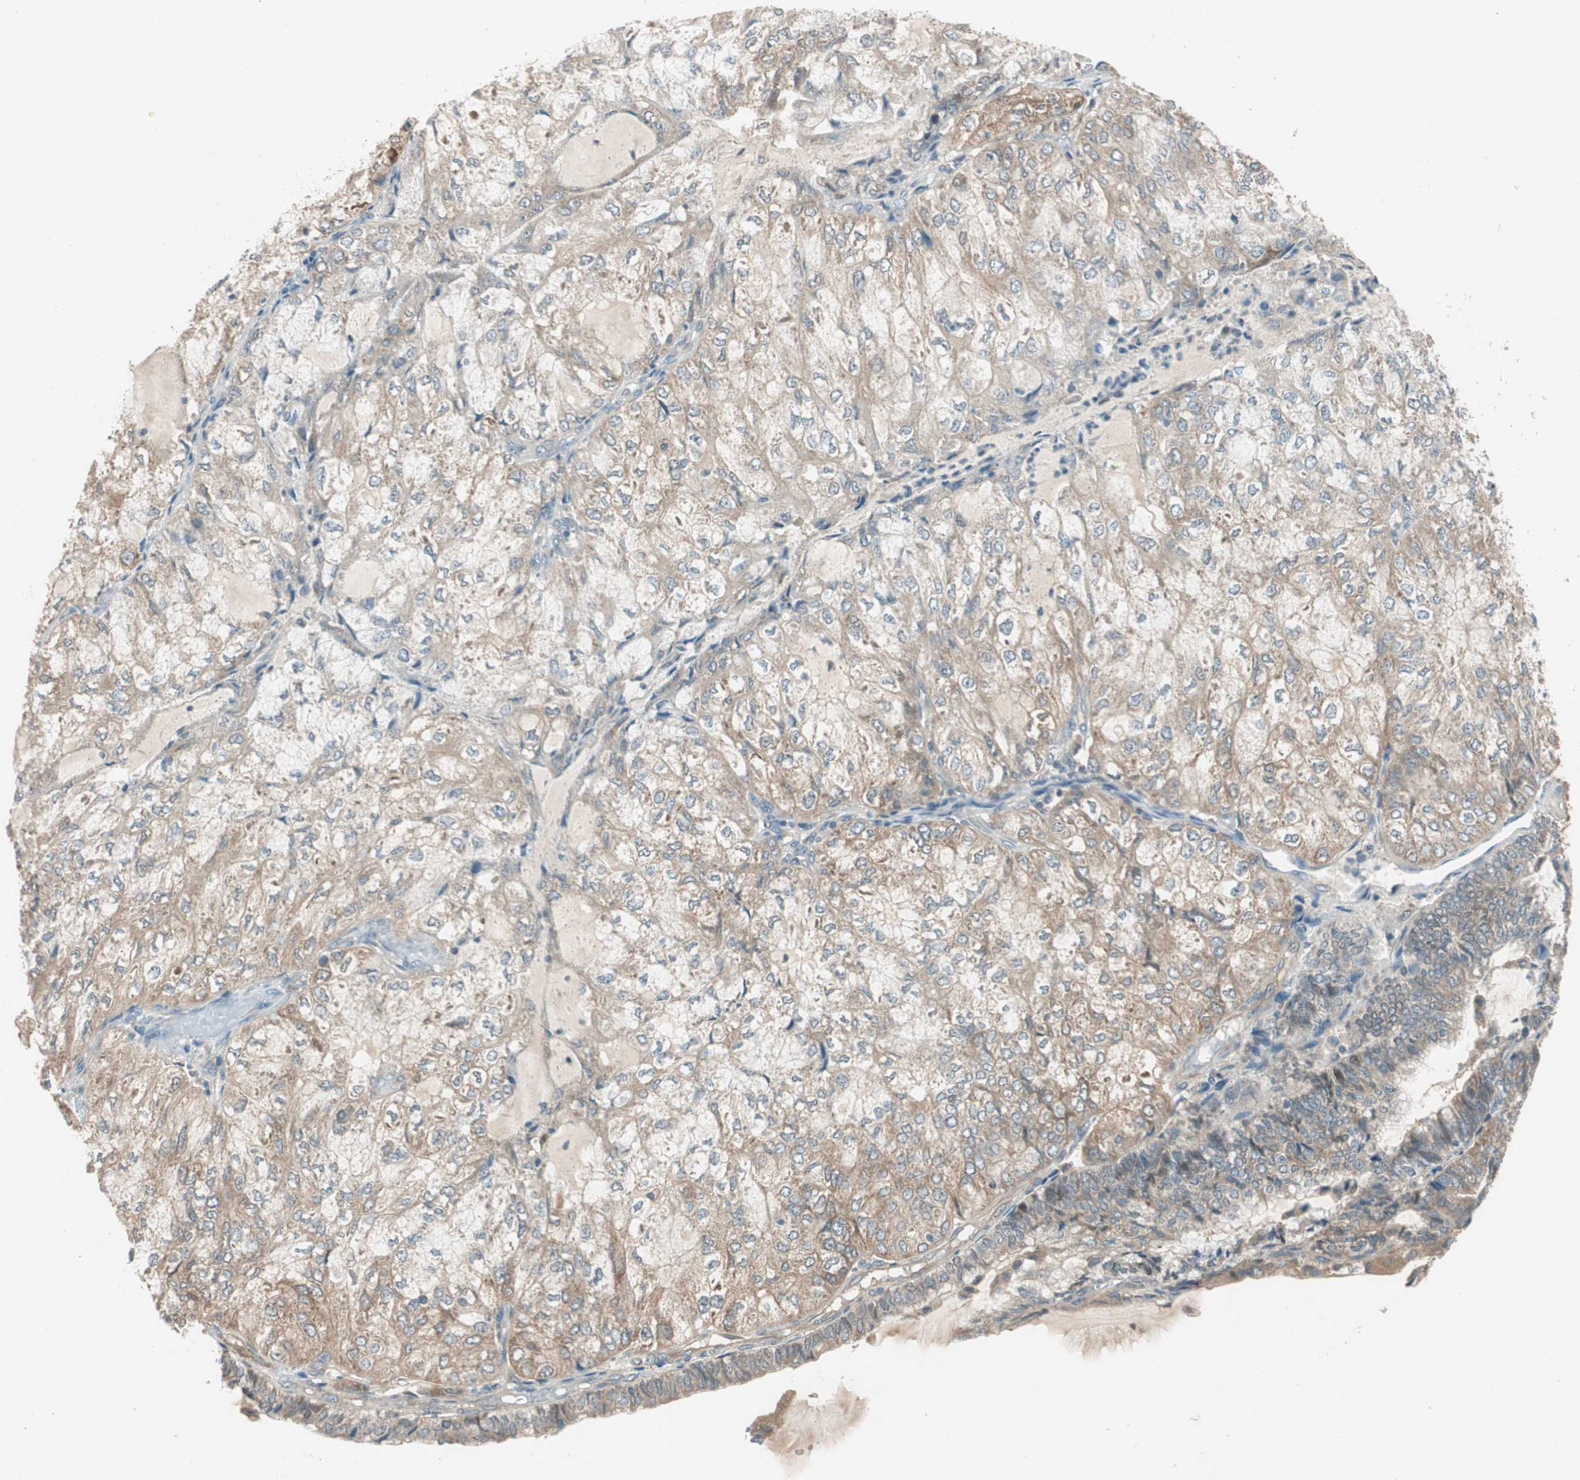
{"staining": {"intensity": "moderate", "quantity": ">75%", "location": "cytoplasmic/membranous"}, "tissue": "endometrial cancer", "cell_type": "Tumor cells", "image_type": "cancer", "snomed": [{"axis": "morphology", "description": "Adenocarcinoma, NOS"}, {"axis": "topography", "description": "Endometrium"}], "caption": "High-power microscopy captured an immunohistochemistry (IHC) micrograph of endometrial adenocarcinoma, revealing moderate cytoplasmic/membranous expression in about >75% of tumor cells.", "gene": "NCLN", "patient": {"sex": "female", "age": 81}}